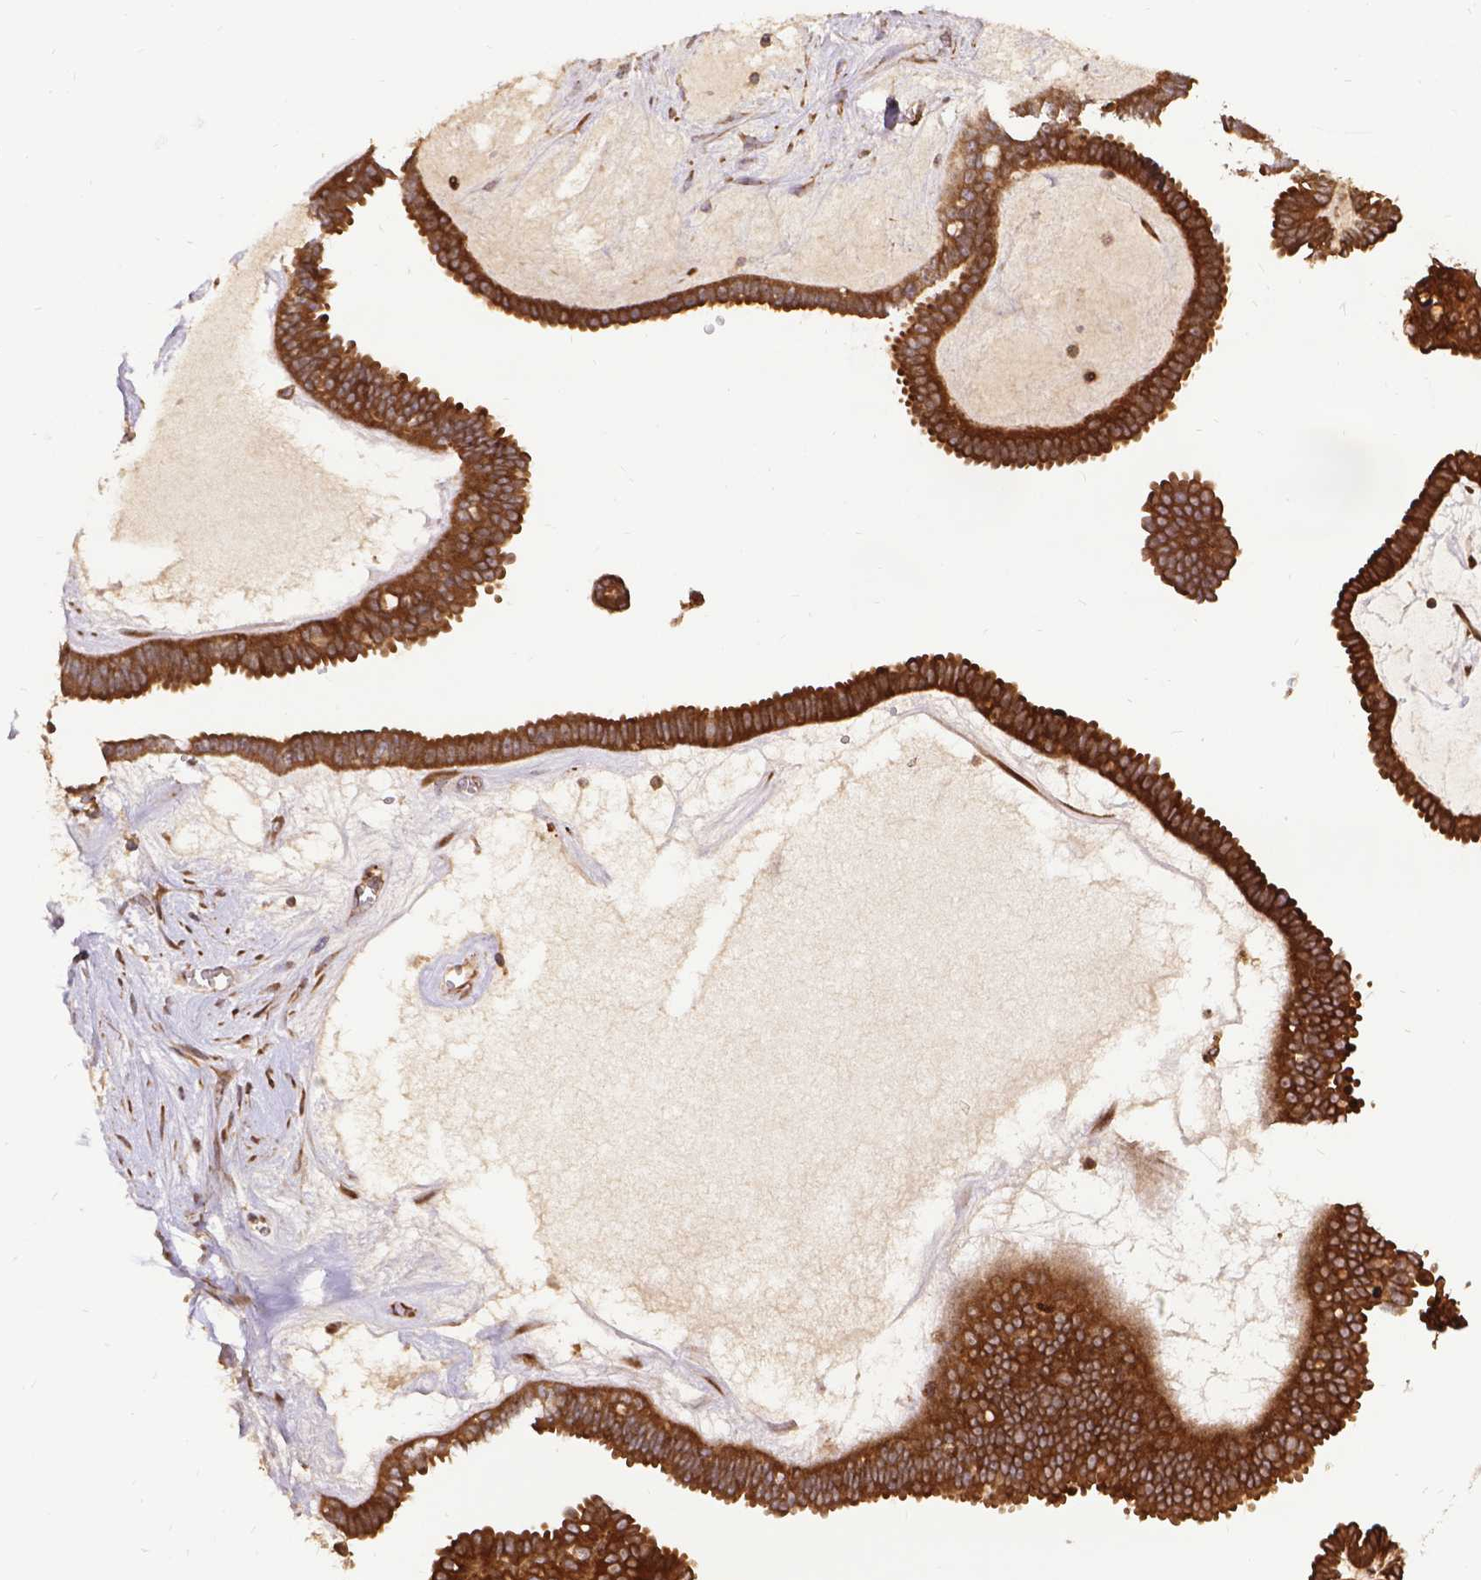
{"staining": {"intensity": "strong", "quantity": ">75%", "location": "cytoplasmic/membranous"}, "tissue": "ovarian cancer", "cell_type": "Tumor cells", "image_type": "cancer", "snomed": [{"axis": "morphology", "description": "Cystadenocarcinoma, serous, NOS"}, {"axis": "topography", "description": "Ovary"}], "caption": "Serous cystadenocarcinoma (ovarian) tissue displays strong cytoplasmic/membranous staining in approximately >75% of tumor cells, visualized by immunohistochemistry.", "gene": "DENND6A", "patient": {"sex": "female", "age": 71}}